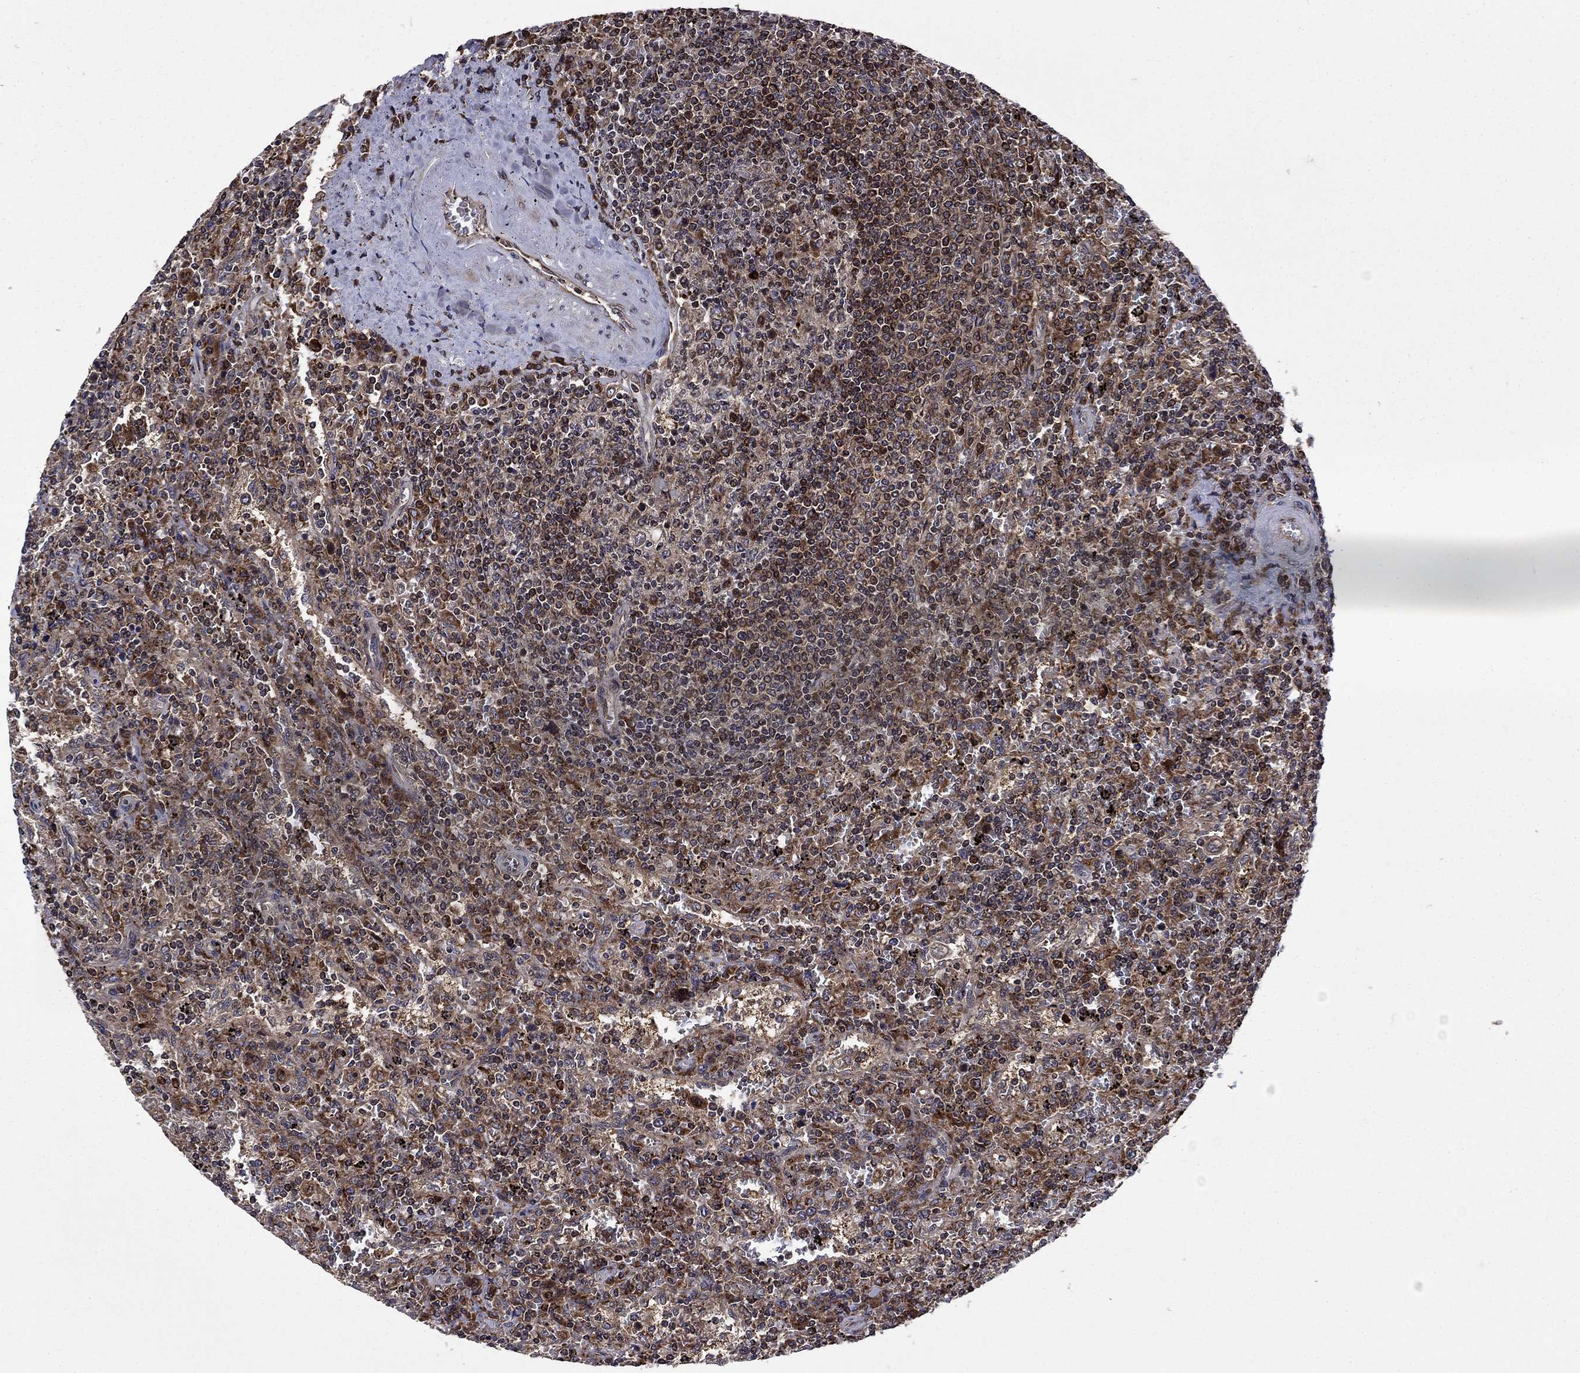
{"staining": {"intensity": "strong", "quantity": "<25%", "location": "cytoplasmic/membranous,nuclear"}, "tissue": "lymphoma", "cell_type": "Tumor cells", "image_type": "cancer", "snomed": [{"axis": "morphology", "description": "Malignant lymphoma, non-Hodgkin's type, Low grade"}, {"axis": "topography", "description": "Spleen"}], "caption": "There is medium levels of strong cytoplasmic/membranous and nuclear positivity in tumor cells of lymphoma, as demonstrated by immunohistochemical staining (brown color).", "gene": "AGTPBP1", "patient": {"sex": "male", "age": 62}}